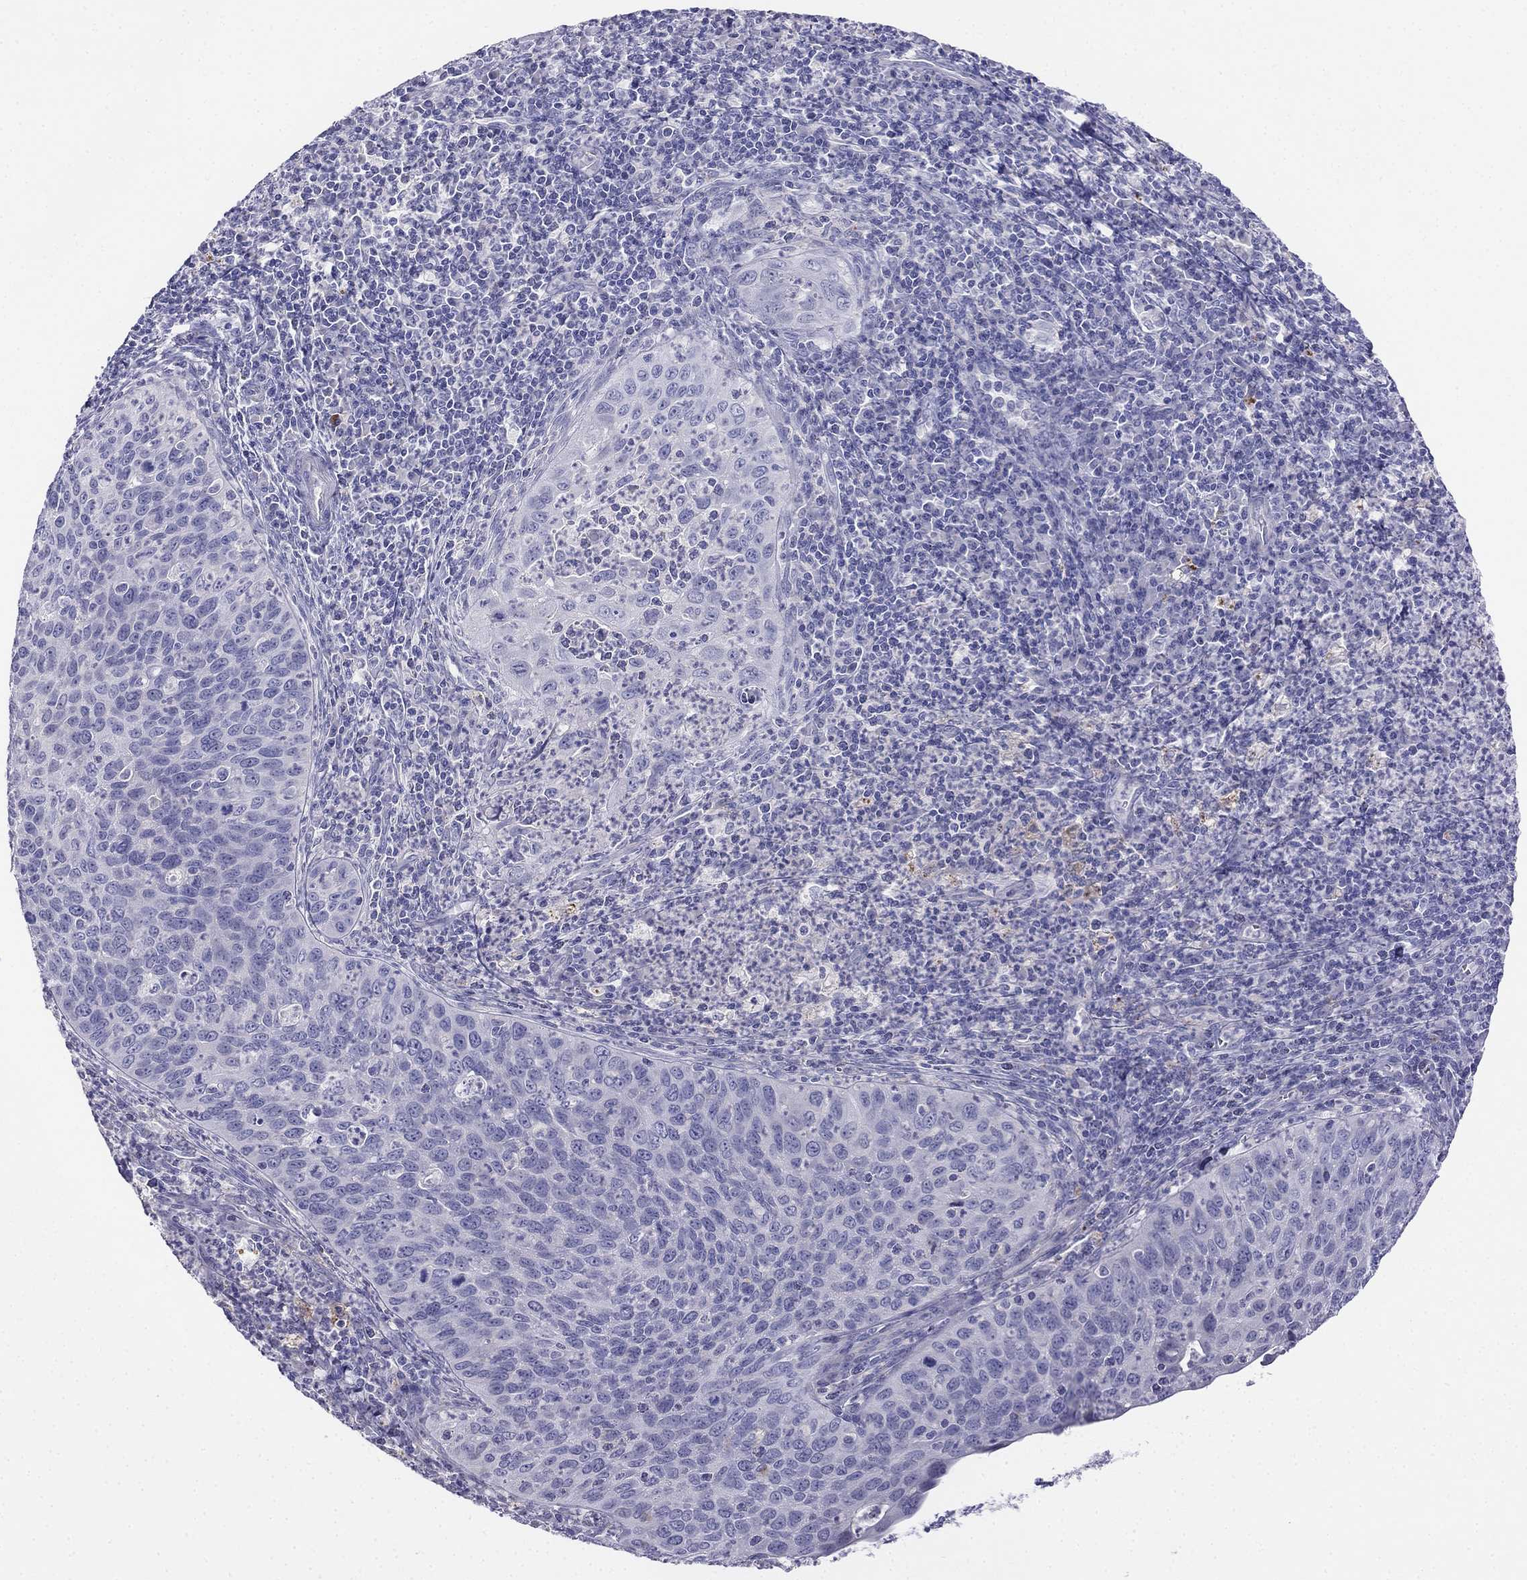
{"staining": {"intensity": "negative", "quantity": "none", "location": "none"}, "tissue": "cervical cancer", "cell_type": "Tumor cells", "image_type": "cancer", "snomed": [{"axis": "morphology", "description": "Squamous cell carcinoma, NOS"}, {"axis": "topography", "description": "Cervix"}], "caption": "Protein analysis of cervical cancer exhibits no significant expression in tumor cells.", "gene": "ALOXE3", "patient": {"sex": "female", "age": 26}}